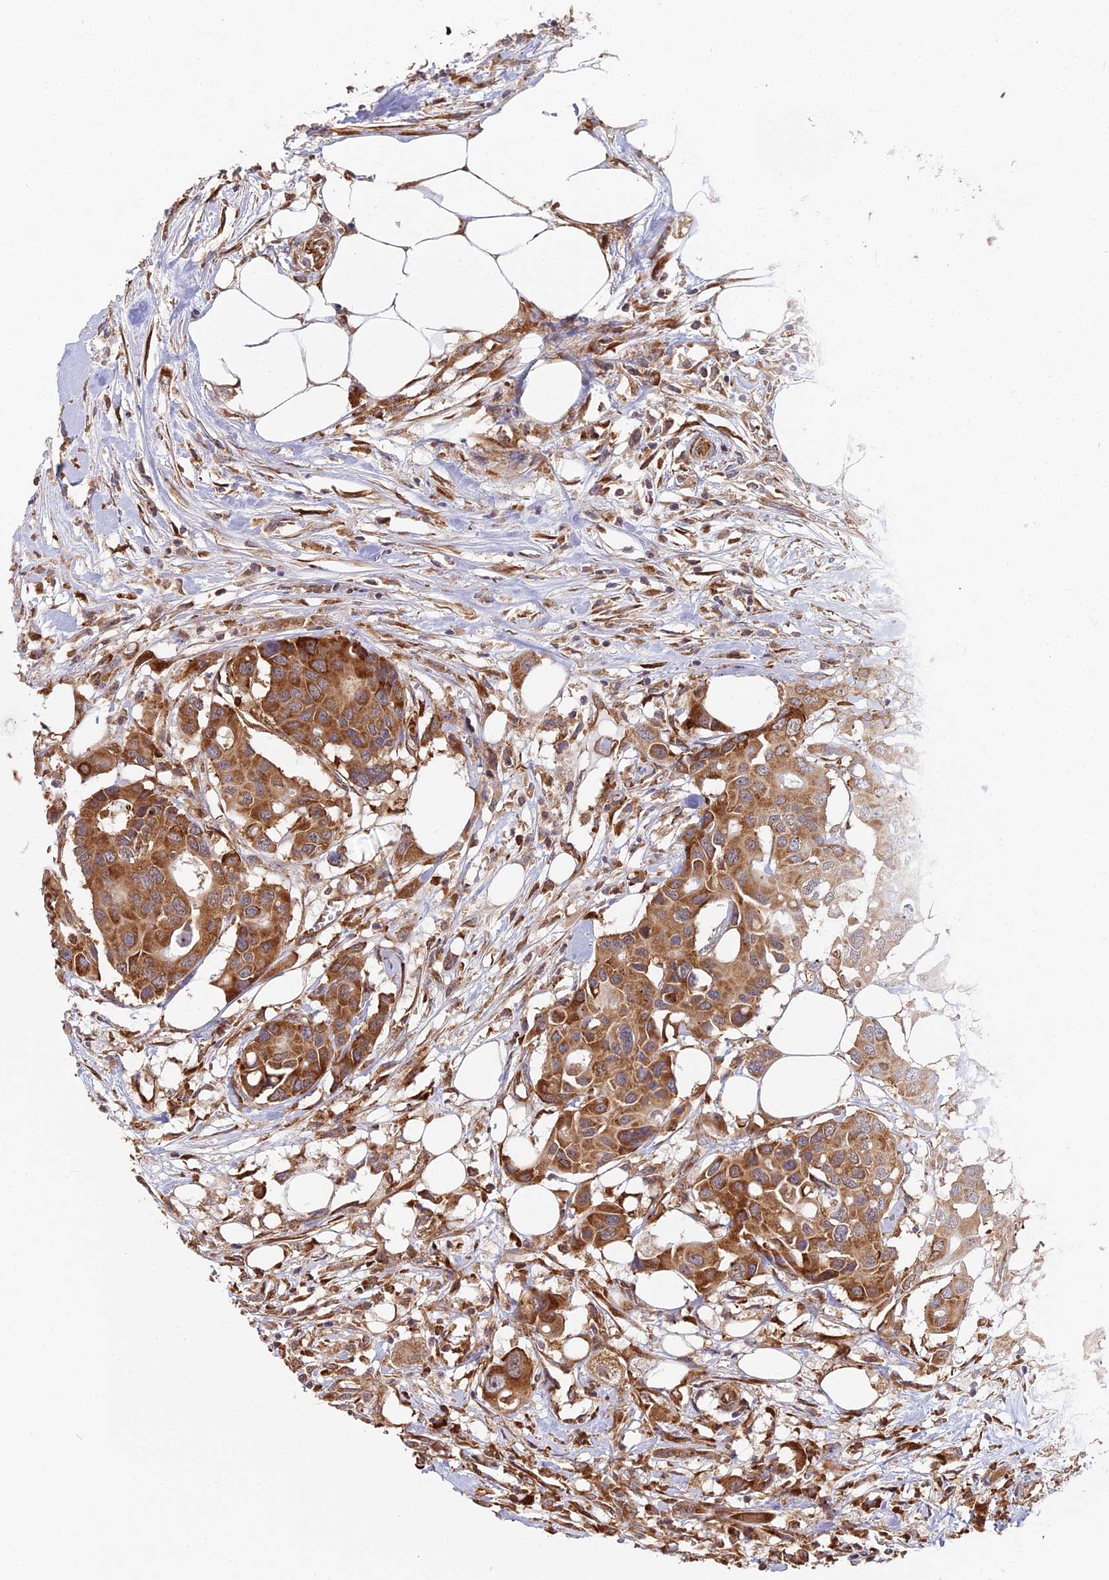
{"staining": {"intensity": "strong", "quantity": ">75%", "location": "cytoplasmic/membranous"}, "tissue": "colorectal cancer", "cell_type": "Tumor cells", "image_type": "cancer", "snomed": [{"axis": "morphology", "description": "Adenocarcinoma, NOS"}, {"axis": "topography", "description": "Colon"}], "caption": "A micrograph of adenocarcinoma (colorectal) stained for a protein shows strong cytoplasmic/membranous brown staining in tumor cells.", "gene": "RPL26", "patient": {"sex": "male", "age": 77}}